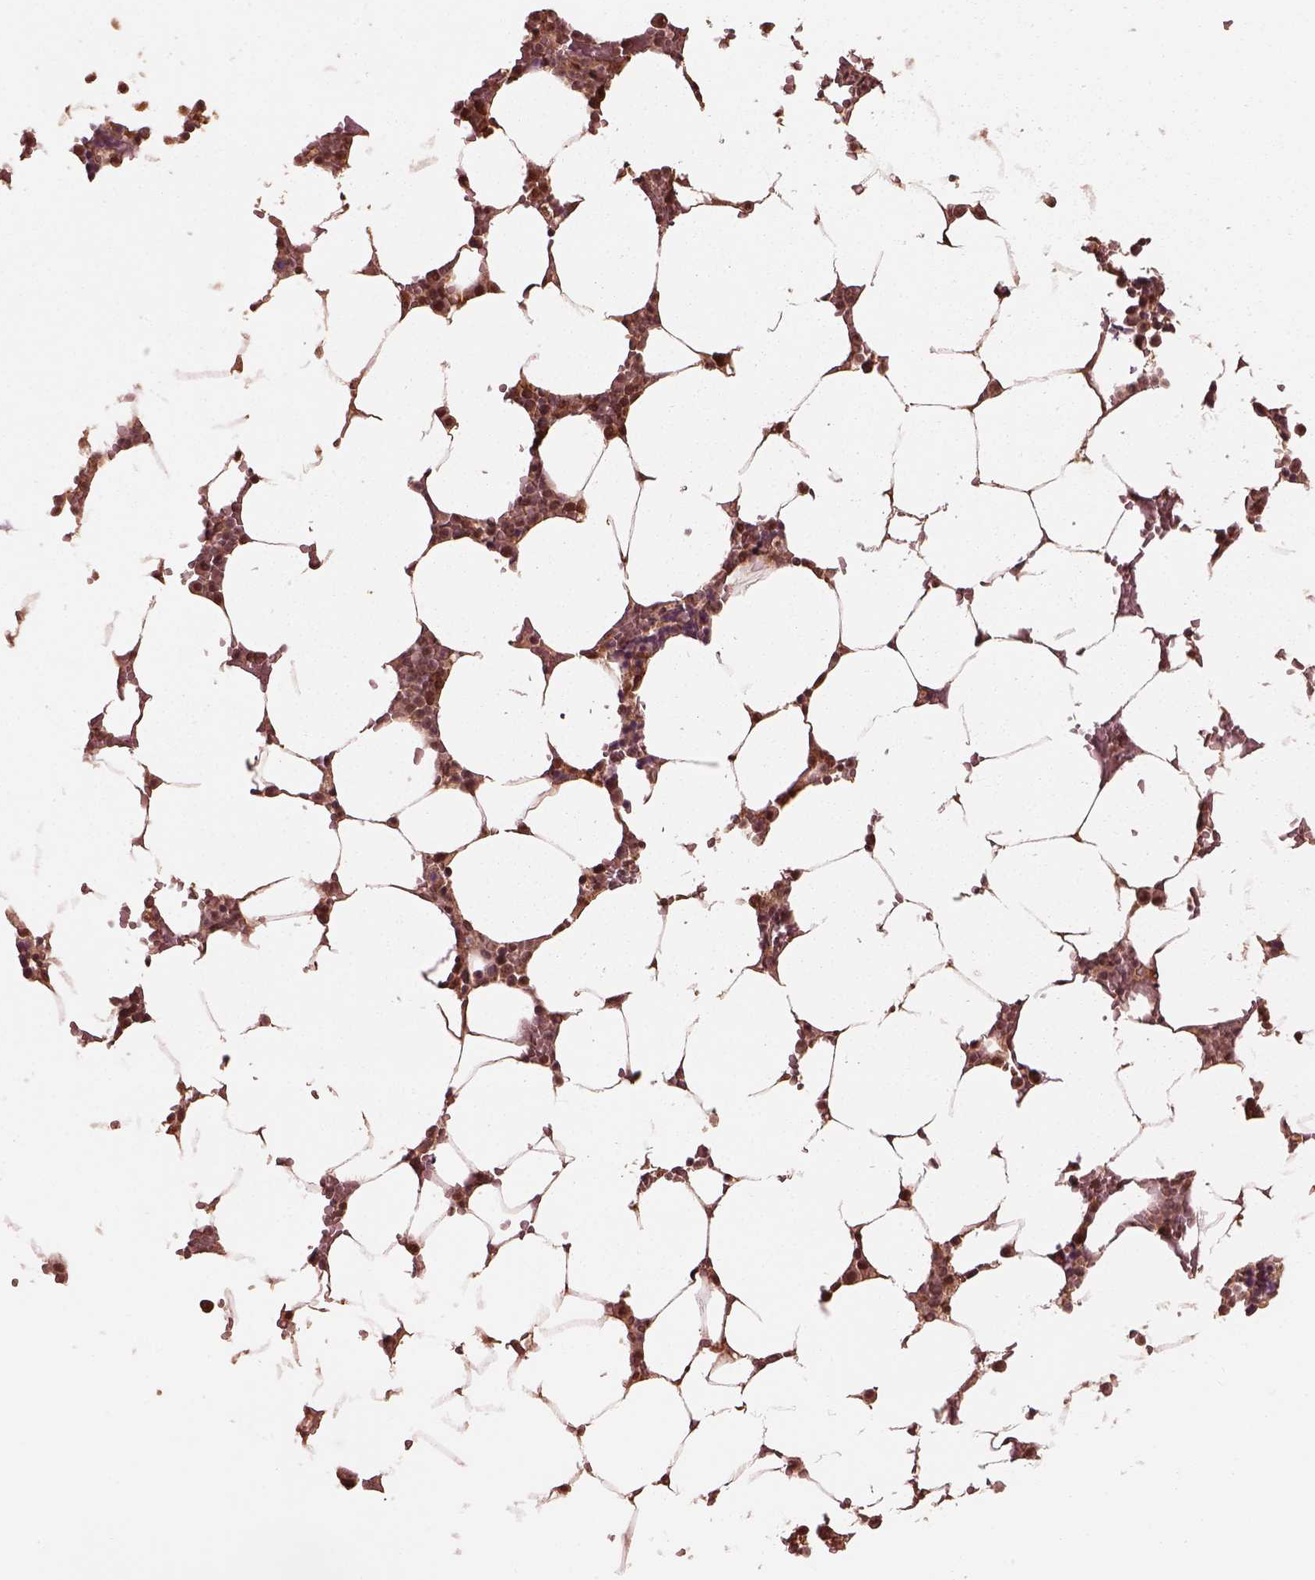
{"staining": {"intensity": "moderate", "quantity": ">75%", "location": "cytoplasmic/membranous,nuclear"}, "tissue": "bone marrow", "cell_type": "Hematopoietic cells", "image_type": "normal", "snomed": [{"axis": "morphology", "description": "Normal tissue, NOS"}, {"axis": "topography", "description": "Bone marrow"}], "caption": "Immunohistochemistry image of unremarkable bone marrow: human bone marrow stained using IHC exhibits medium levels of moderate protein expression localized specifically in the cytoplasmic/membranous,nuclear of hematopoietic cells, appearing as a cytoplasmic/membranous,nuclear brown color.", "gene": "PSMC5", "patient": {"sex": "female", "age": 52}}